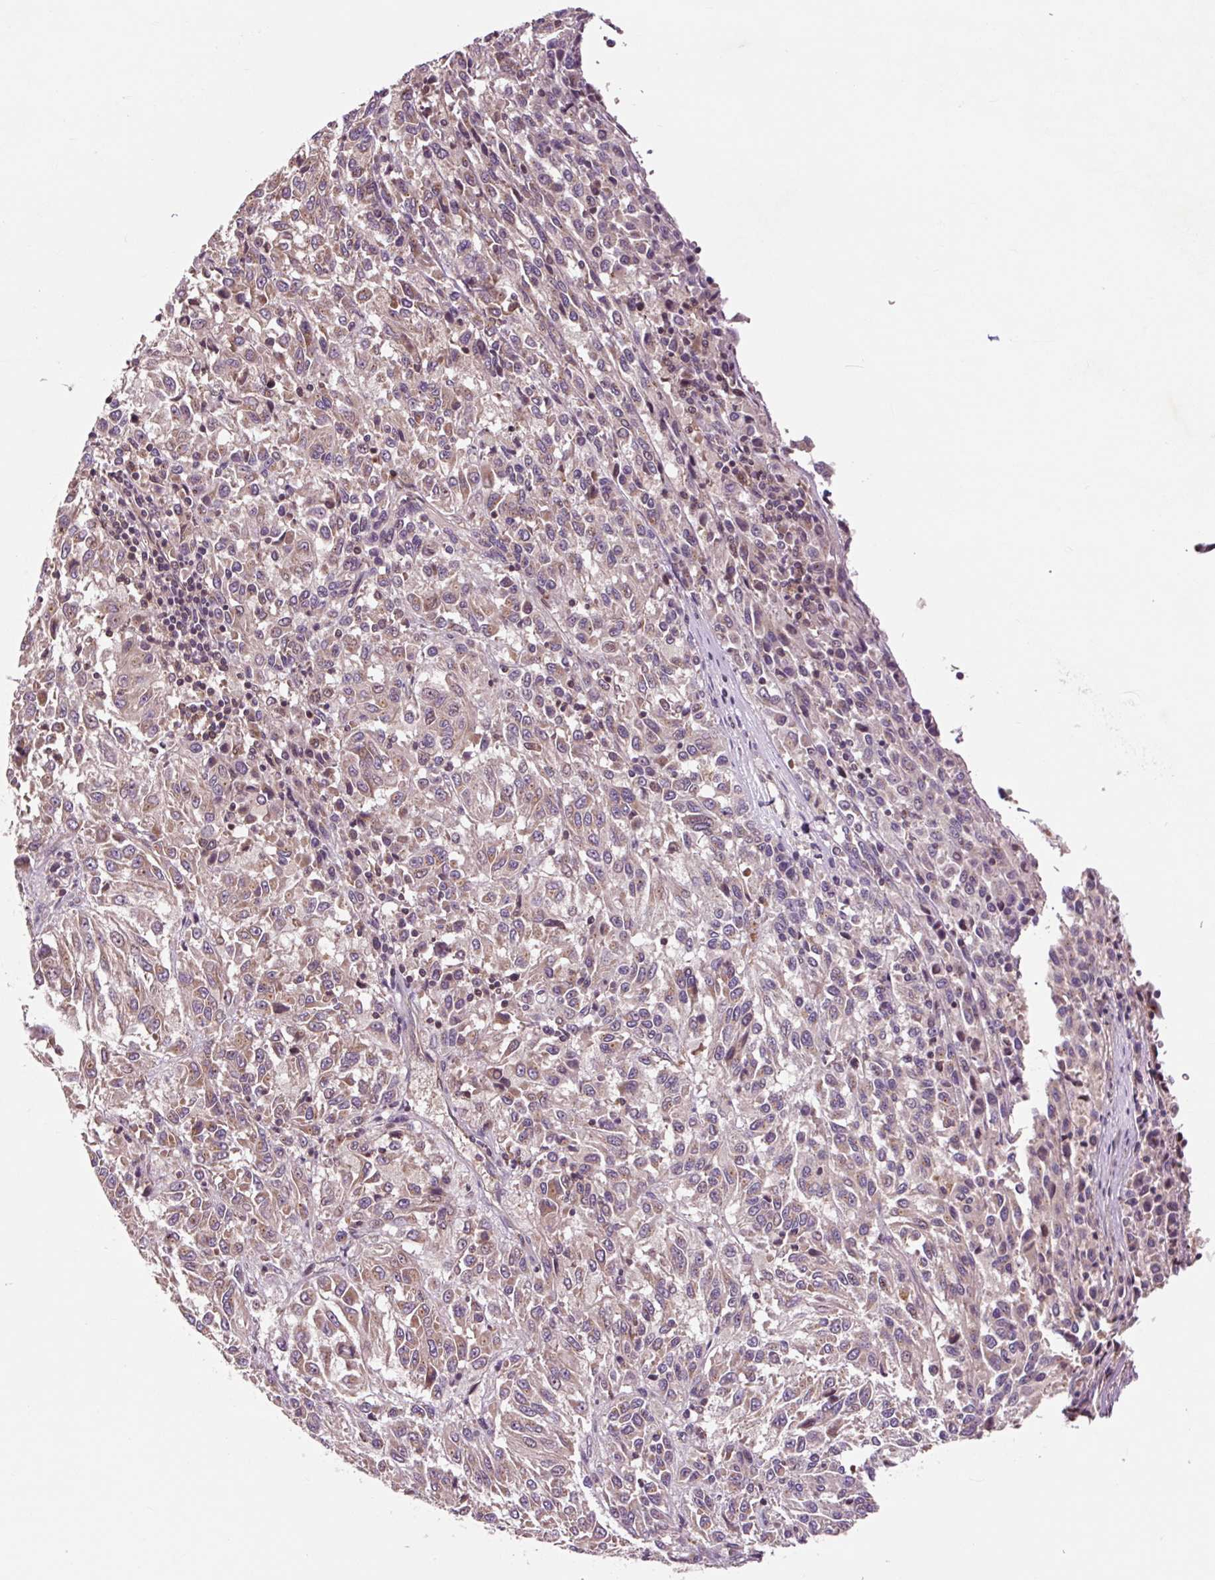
{"staining": {"intensity": "weak", "quantity": "25%-75%", "location": "cytoplasmic/membranous"}, "tissue": "melanoma", "cell_type": "Tumor cells", "image_type": "cancer", "snomed": [{"axis": "morphology", "description": "Malignant melanoma, Metastatic site"}, {"axis": "topography", "description": "Lung"}], "caption": "Human melanoma stained with a protein marker reveals weak staining in tumor cells.", "gene": "MMS19", "patient": {"sex": "male", "age": 64}}